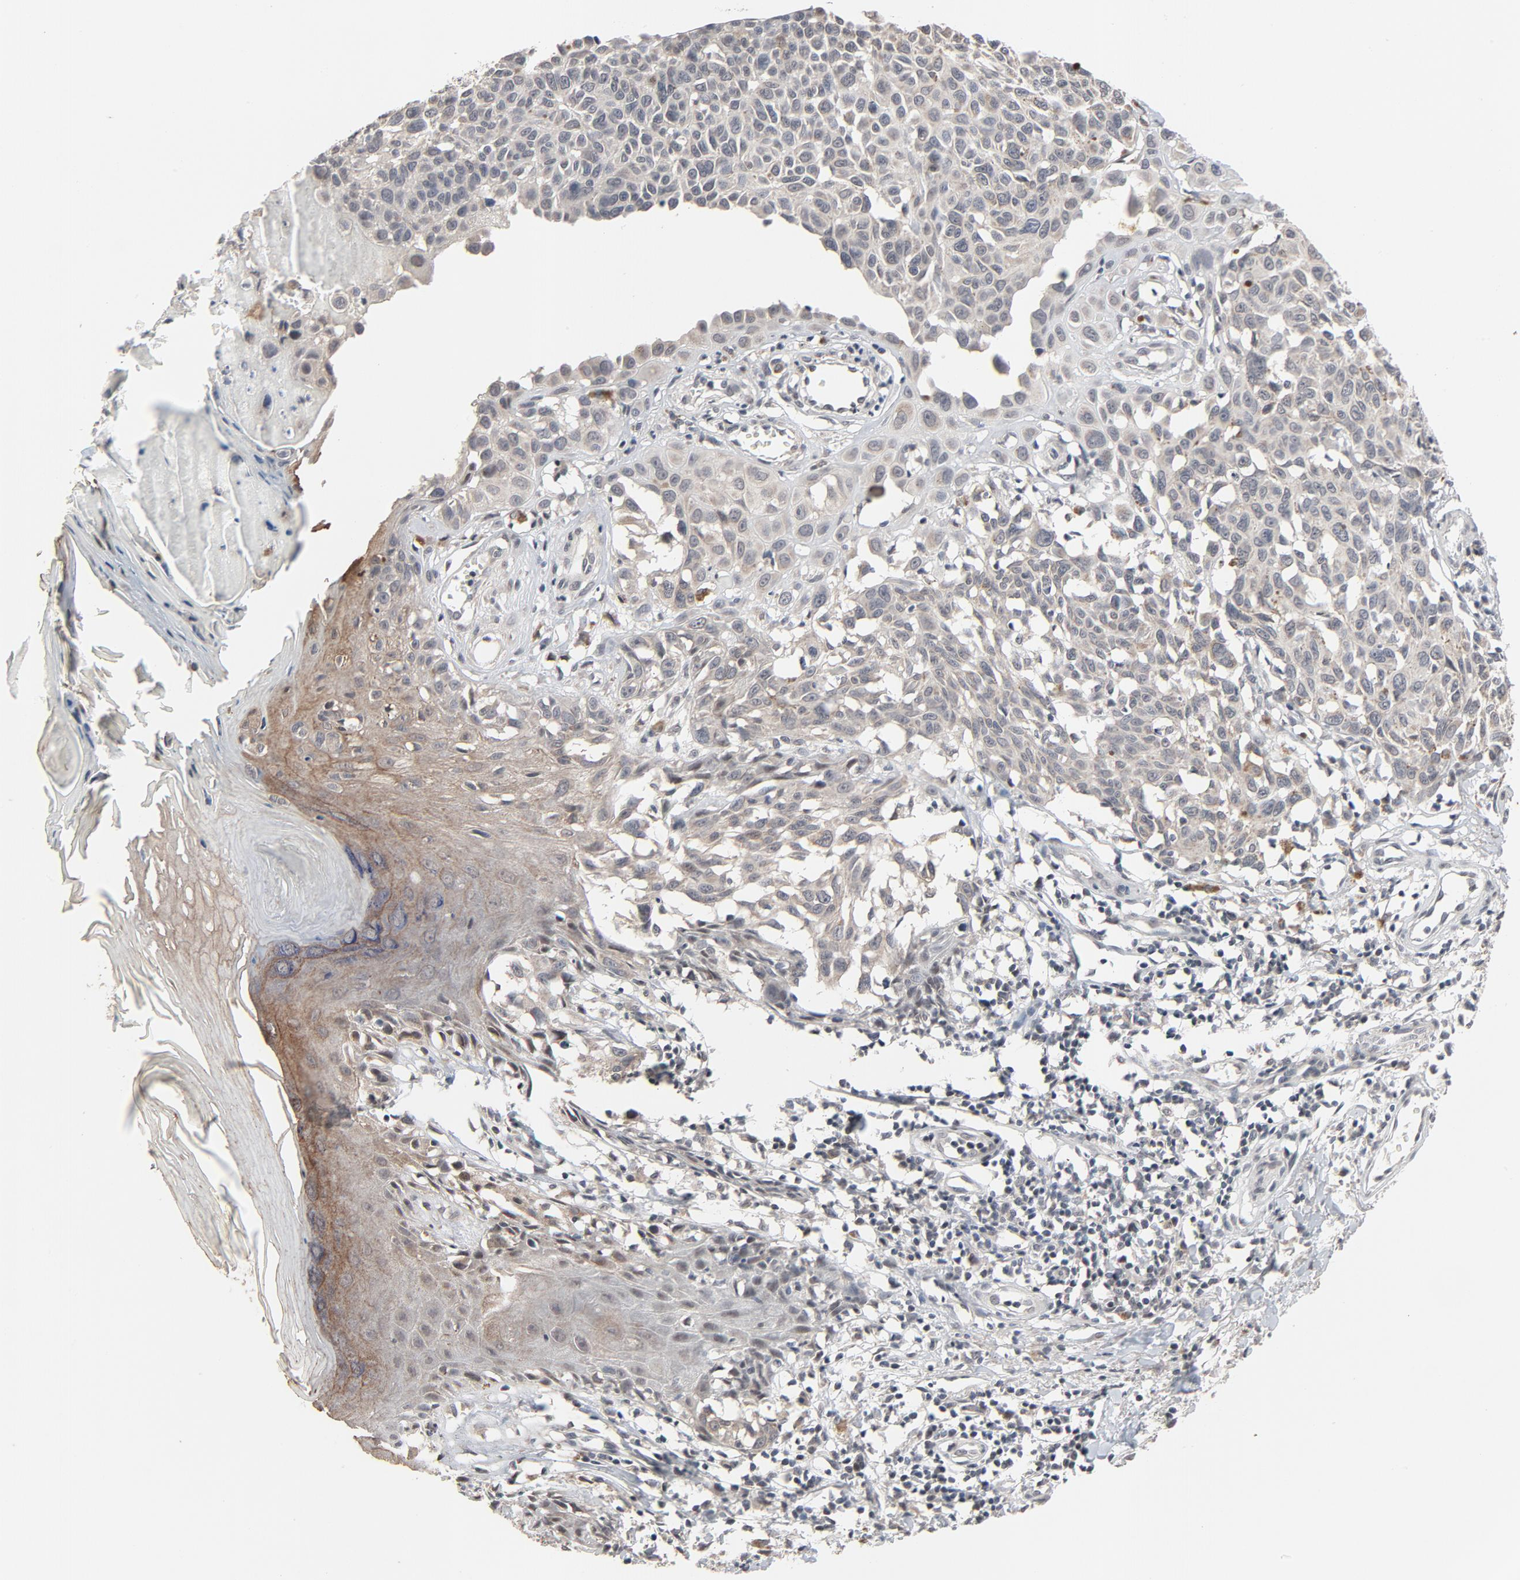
{"staining": {"intensity": "weak", "quantity": "25%-75%", "location": "cytoplasmic/membranous"}, "tissue": "melanoma", "cell_type": "Tumor cells", "image_type": "cancer", "snomed": [{"axis": "morphology", "description": "Malignant melanoma, NOS"}, {"axis": "topography", "description": "Skin"}], "caption": "A micrograph of melanoma stained for a protein reveals weak cytoplasmic/membranous brown staining in tumor cells.", "gene": "MT3", "patient": {"sex": "female", "age": 77}}